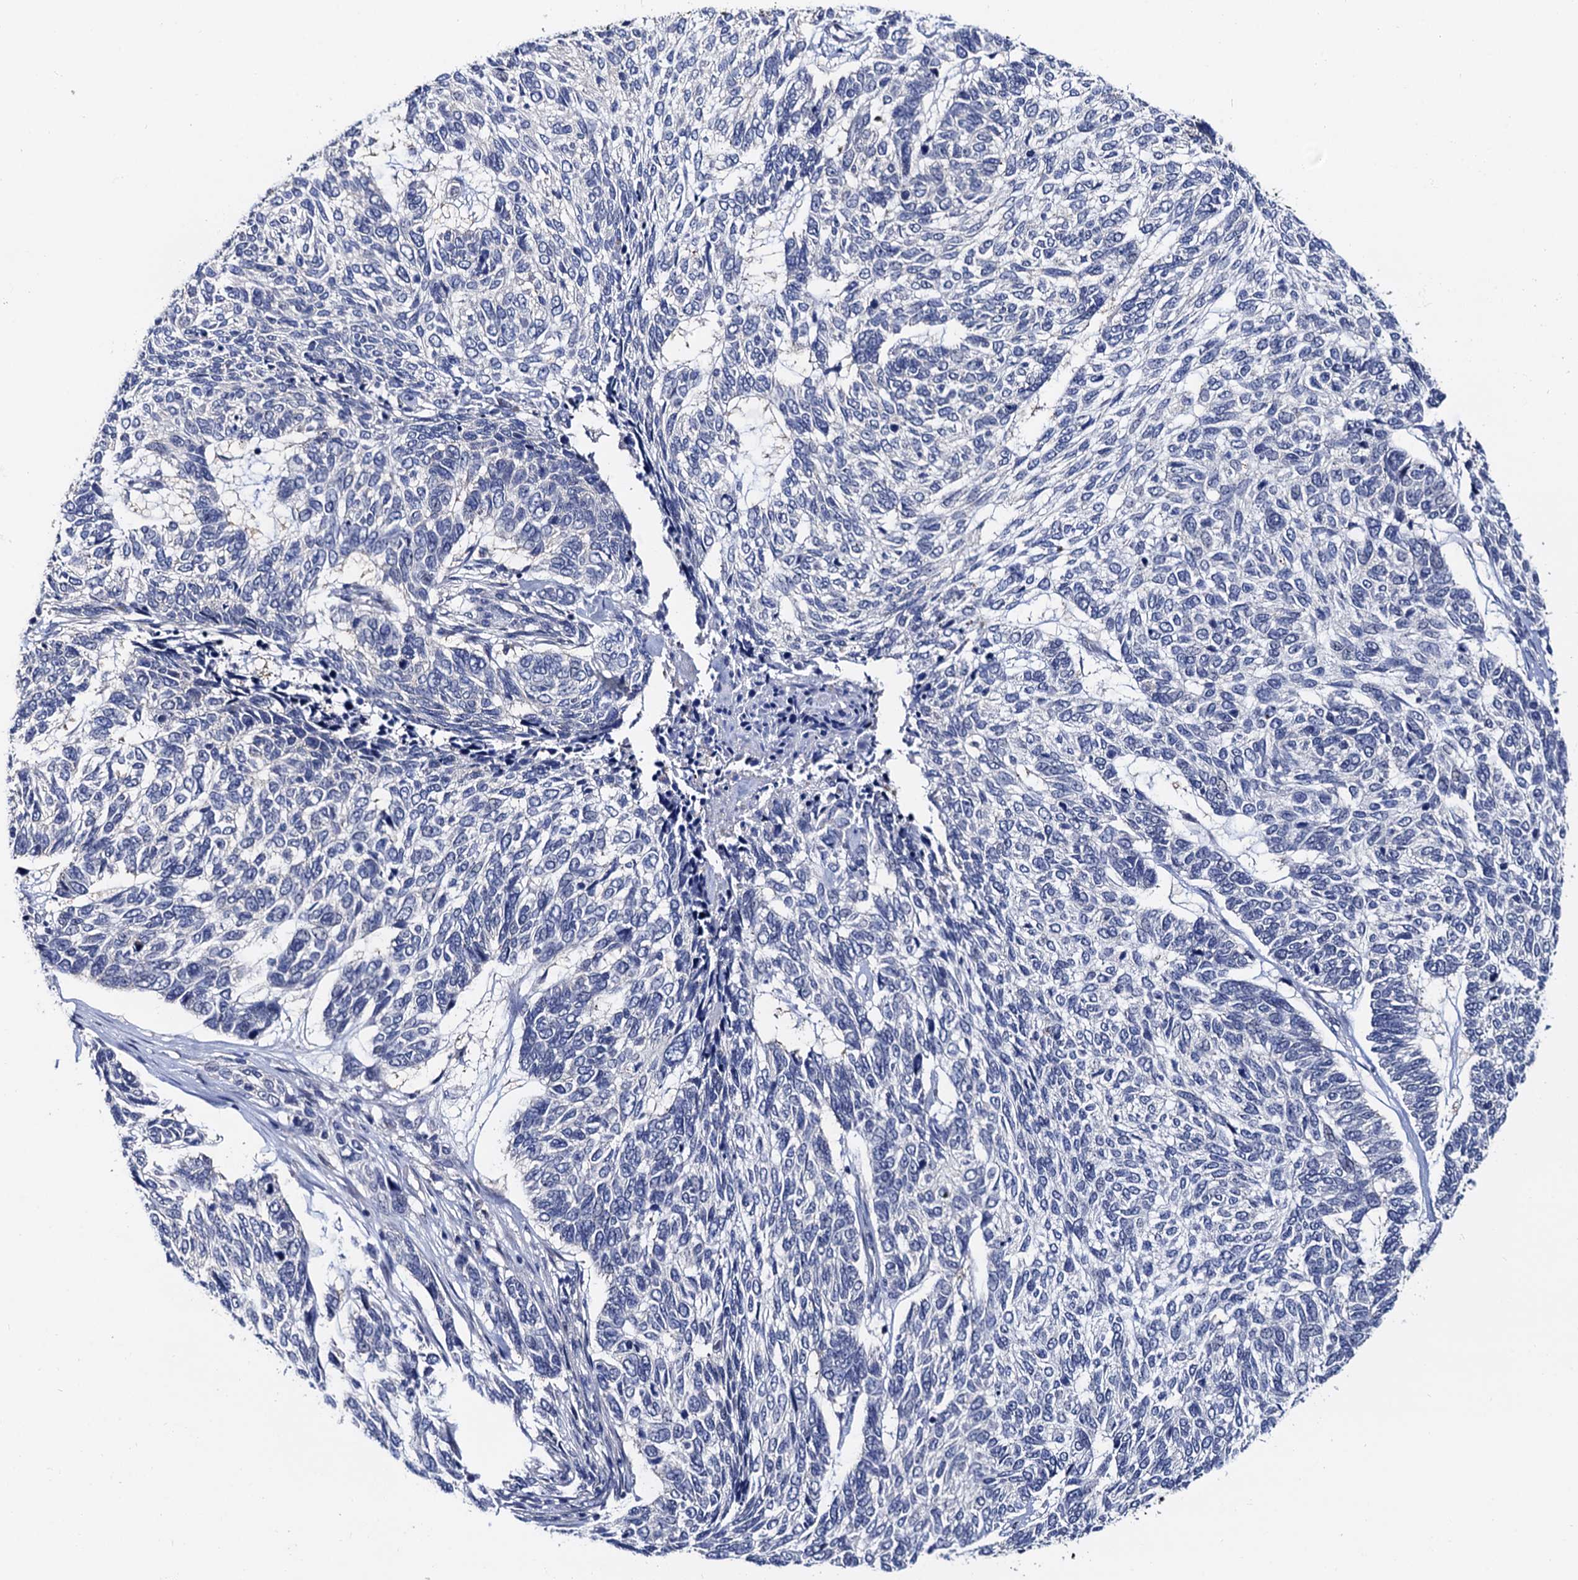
{"staining": {"intensity": "negative", "quantity": "none", "location": "none"}, "tissue": "skin cancer", "cell_type": "Tumor cells", "image_type": "cancer", "snomed": [{"axis": "morphology", "description": "Basal cell carcinoma"}, {"axis": "topography", "description": "Skin"}], "caption": "A photomicrograph of human basal cell carcinoma (skin) is negative for staining in tumor cells. (DAB immunohistochemistry (IHC) with hematoxylin counter stain).", "gene": "ZDHHC18", "patient": {"sex": "female", "age": 65}}